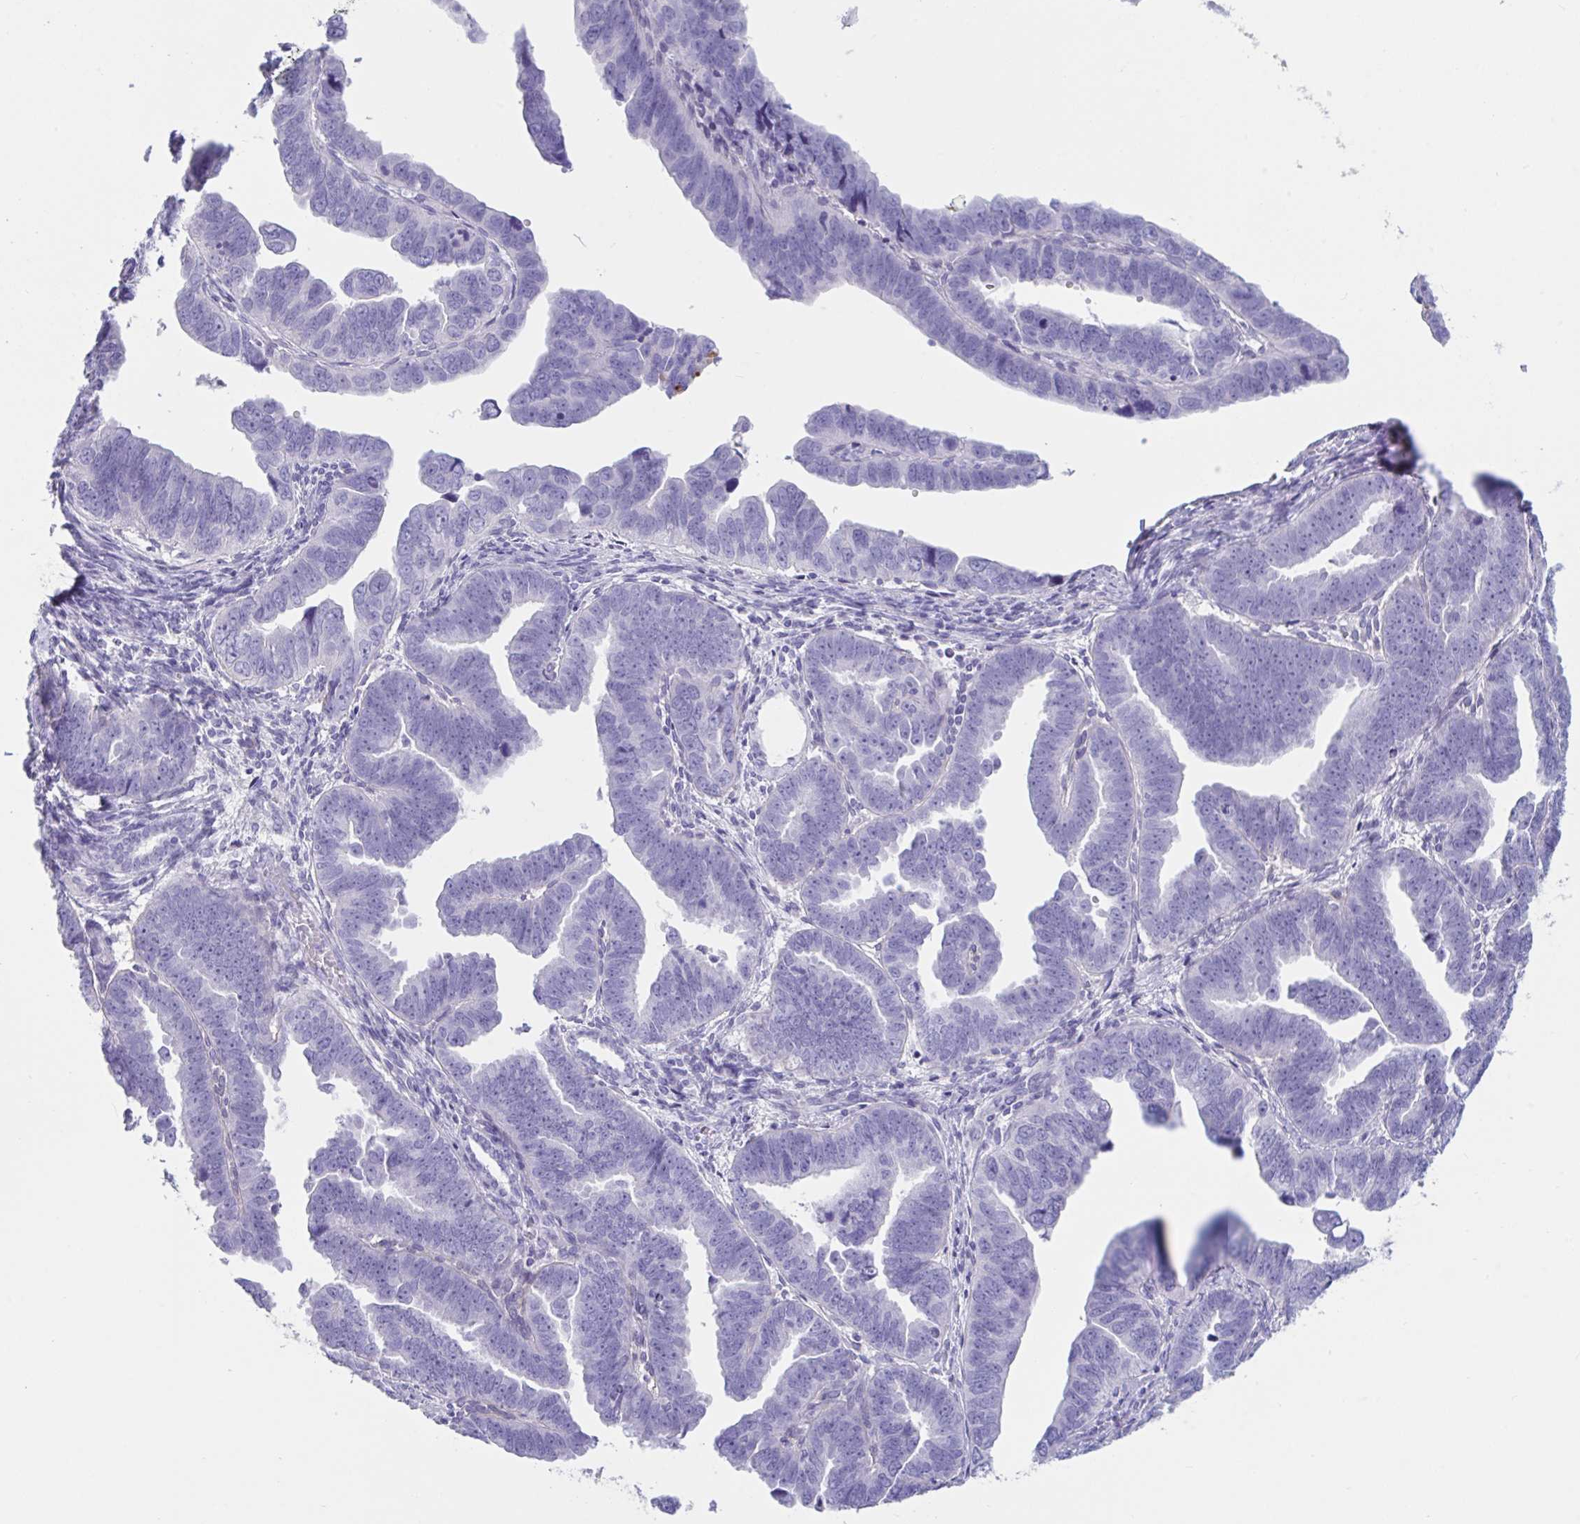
{"staining": {"intensity": "negative", "quantity": "none", "location": "none"}, "tissue": "endometrial cancer", "cell_type": "Tumor cells", "image_type": "cancer", "snomed": [{"axis": "morphology", "description": "Adenocarcinoma, NOS"}, {"axis": "topography", "description": "Endometrium"}], "caption": "Adenocarcinoma (endometrial) was stained to show a protein in brown. There is no significant expression in tumor cells.", "gene": "TNNC1", "patient": {"sex": "female", "age": 75}}